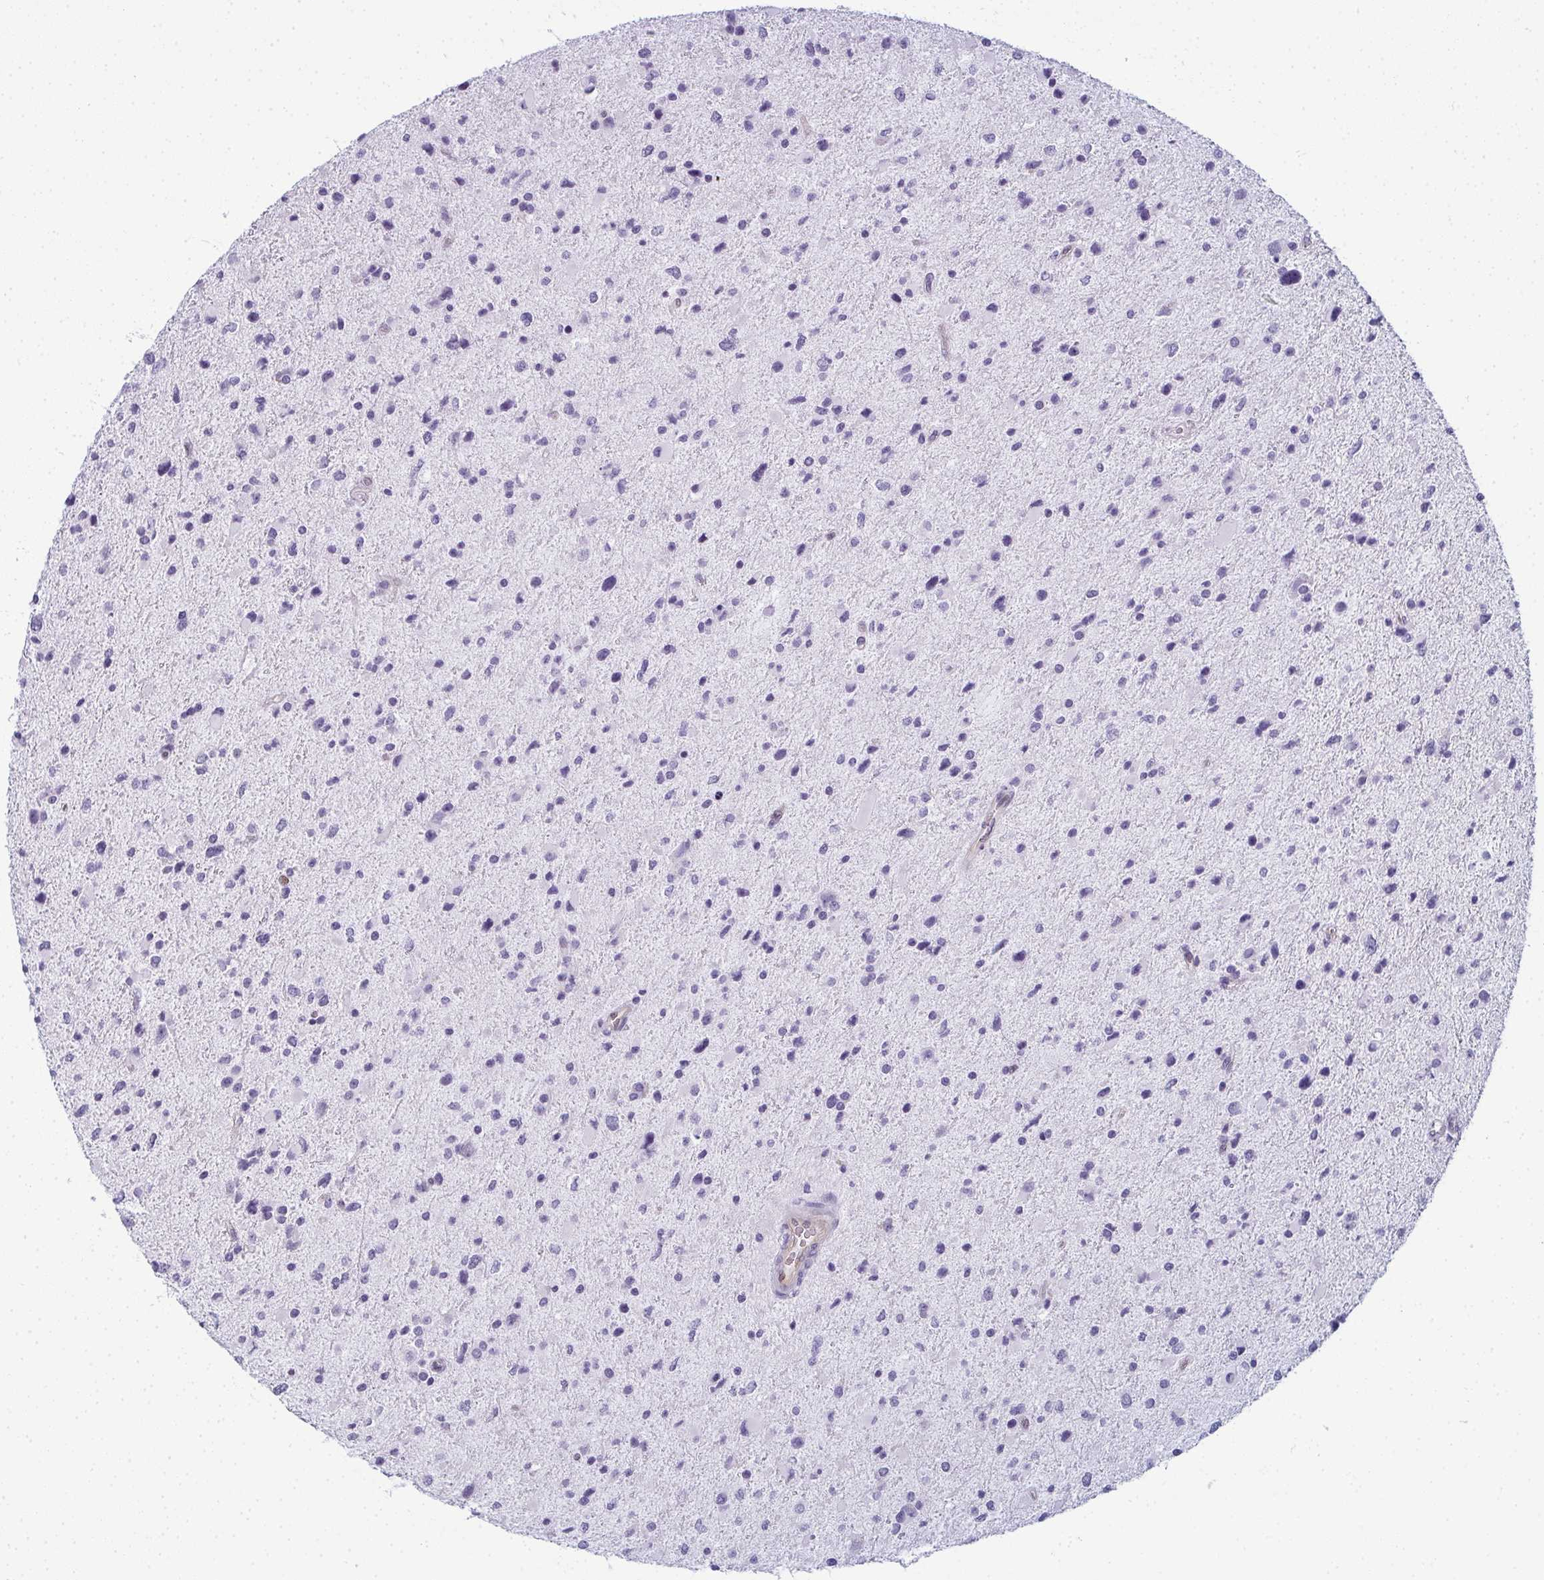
{"staining": {"intensity": "negative", "quantity": "none", "location": "none"}, "tissue": "glioma", "cell_type": "Tumor cells", "image_type": "cancer", "snomed": [{"axis": "morphology", "description": "Glioma, malignant, Low grade"}, {"axis": "topography", "description": "Brain"}], "caption": "Protein analysis of glioma displays no significant positivity in tumor cells. The staining was performed using DAB to visualize the protein expression in brown, while the nuclei were stained in blue with hematoxylin (Magnification: 20x).", "gene": "CDA", "patient": {"sex": "female", "age": 32}}